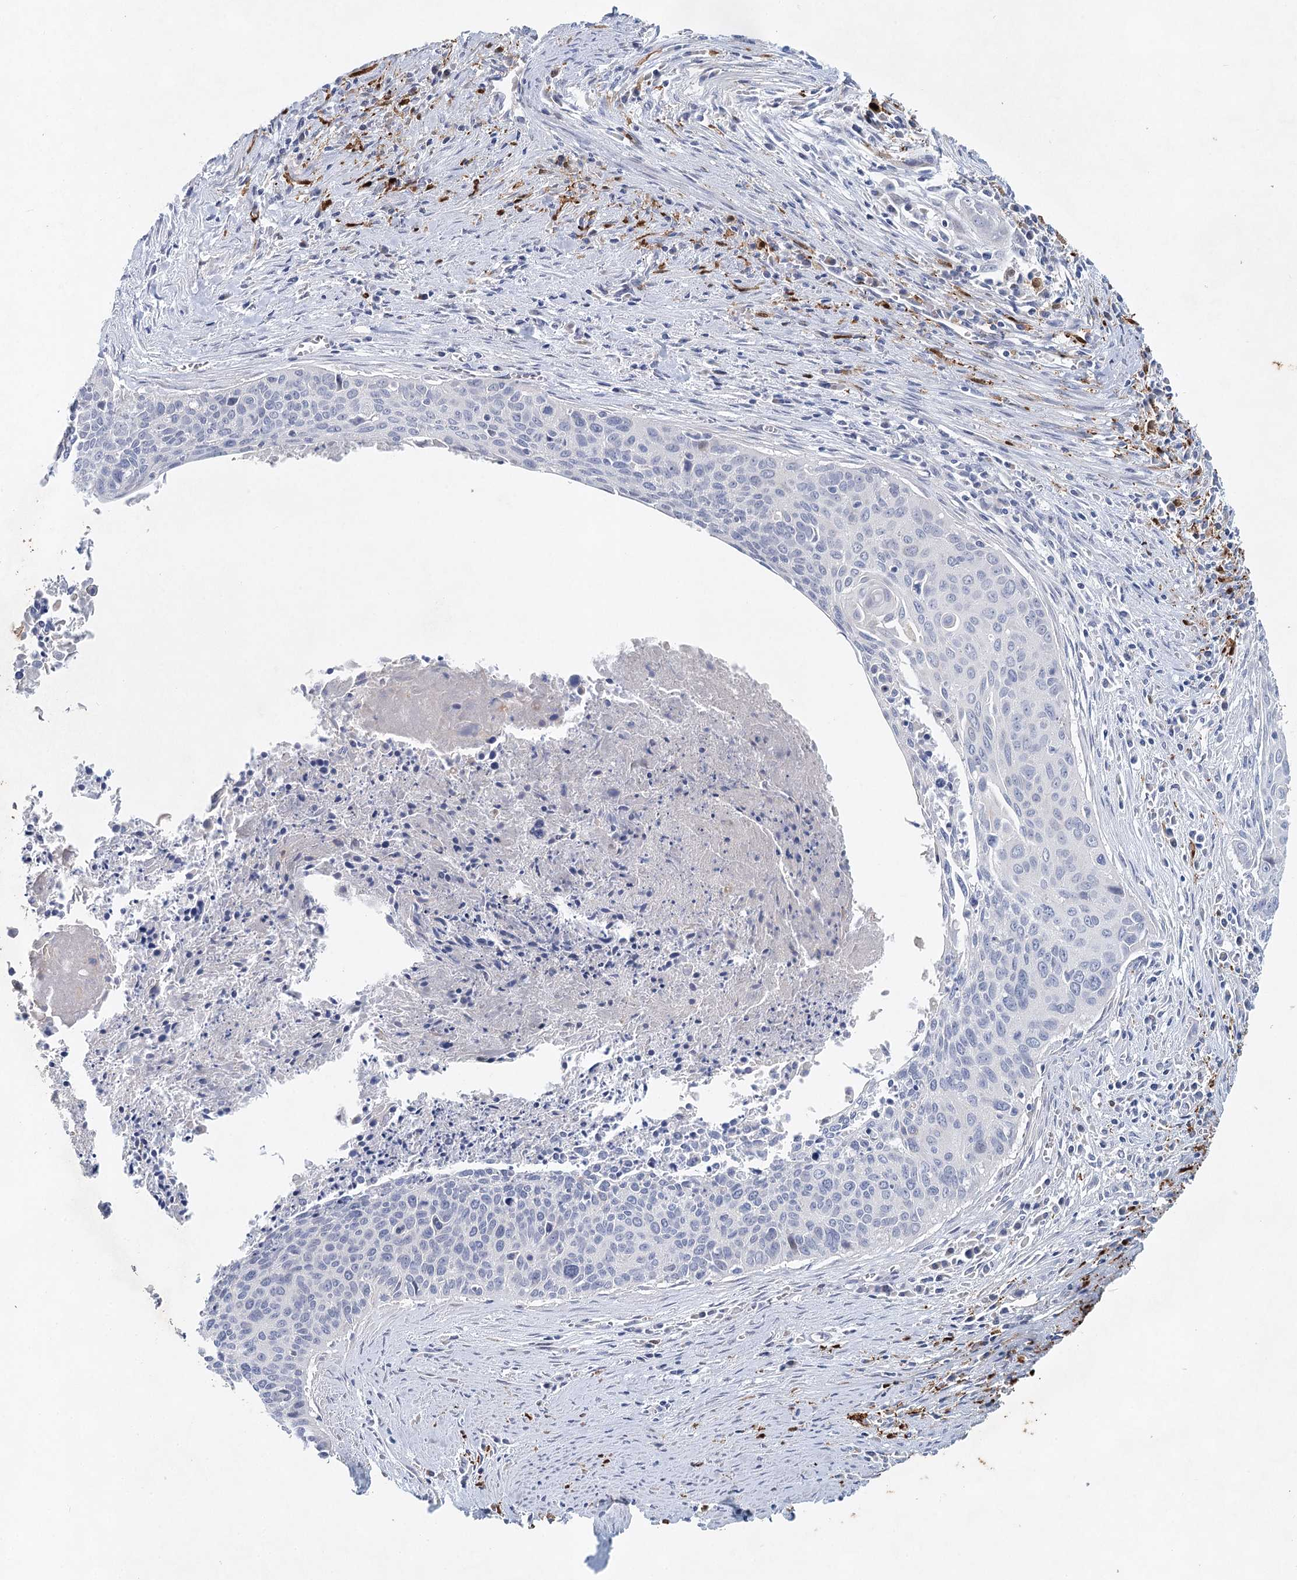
{"staining": {"intensity": "negative", "quantity": "none", "location": "none"}, "tissue": "cervical cancer", "cell_type": "Tumor cells", "image_type": "cancer", "snomed": [{"axis": "morphology", "description": "Squamous cell carcinoma, NOS"}, {"axis": "topography", "description": "Cervix"}], "caption": "Image shows no protein positivity in tumor cells of cervical squamous cell carcinoma tissue.", "gene": "SLC19A3", "patient": {"sex": "female", "age": 55}}